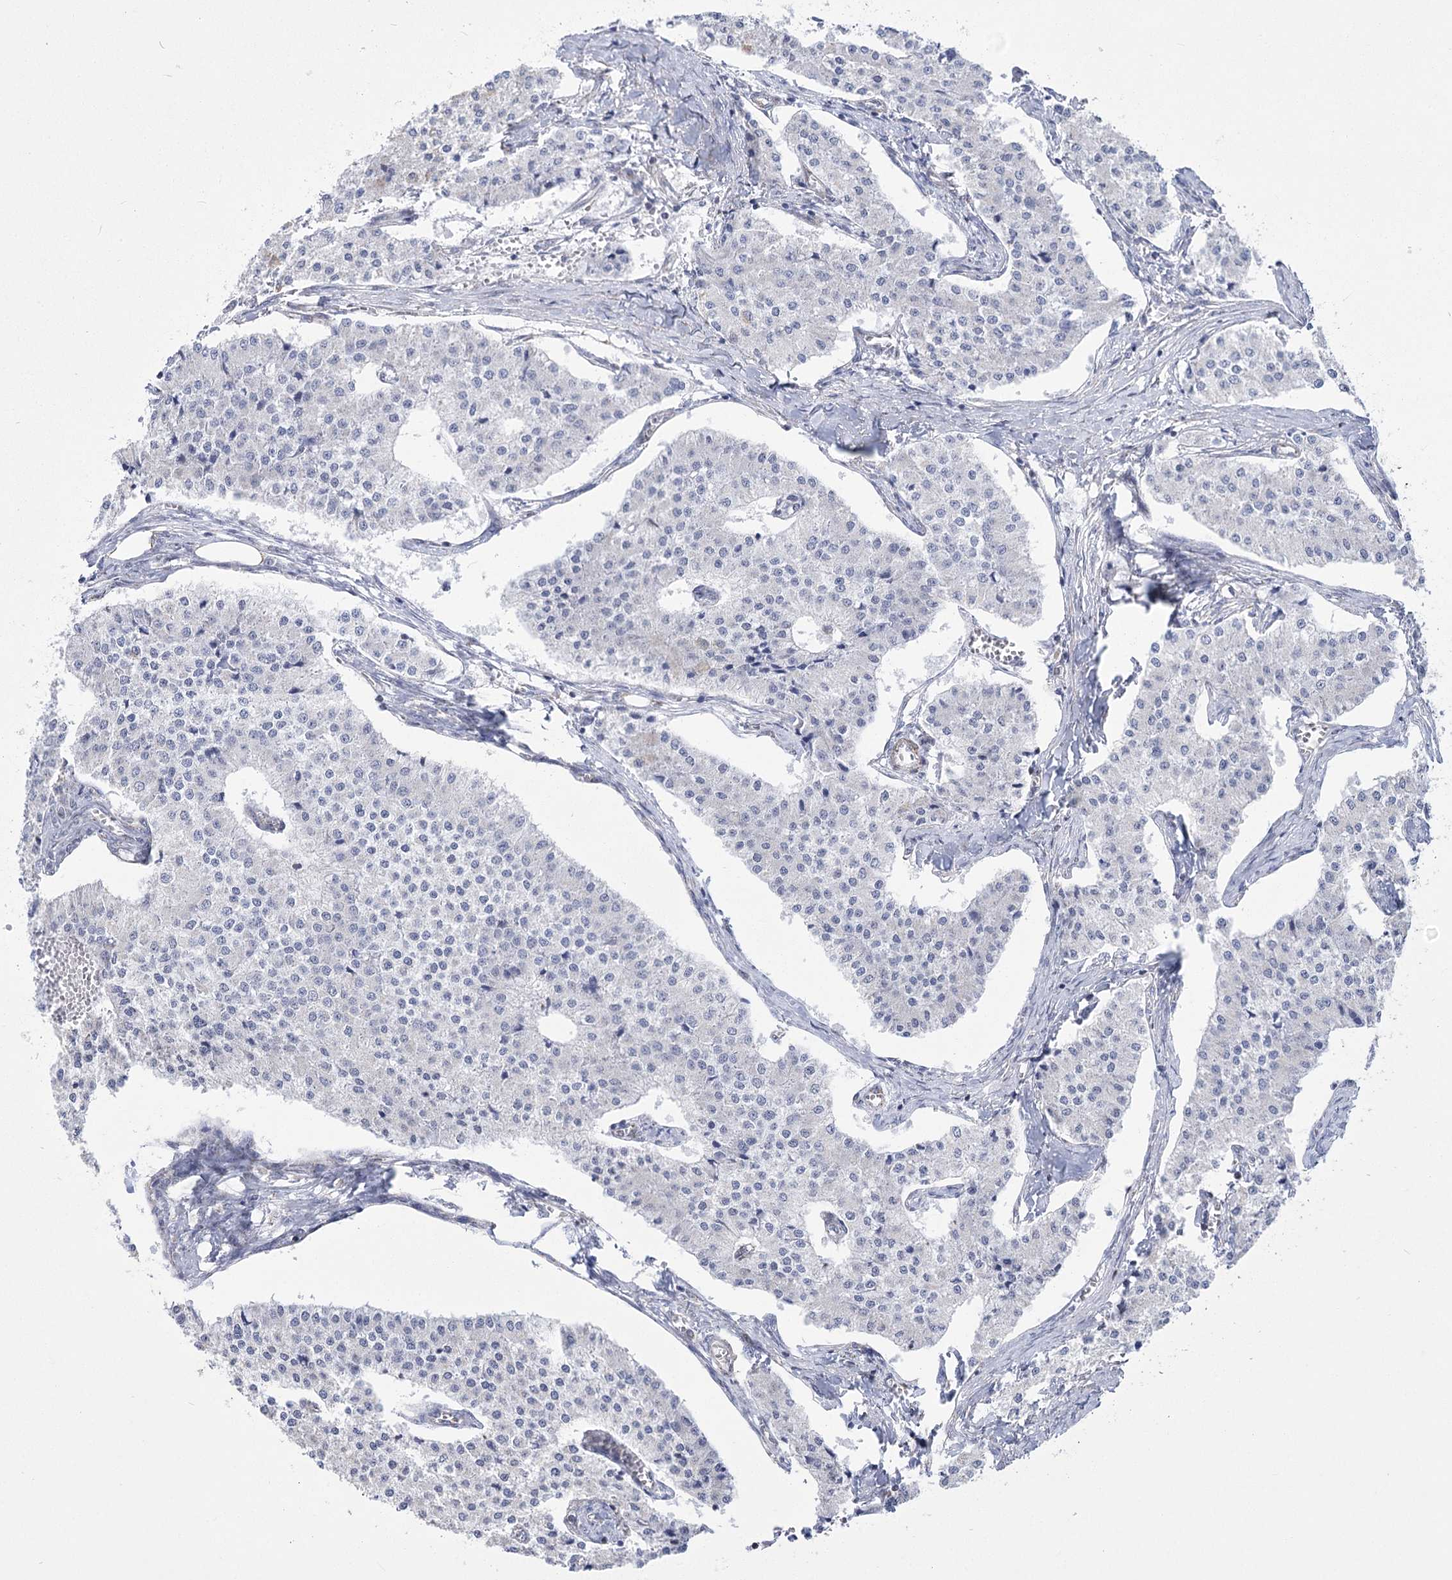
{"staining": {"intensity": "negative", "quantity": "none", "location": "none"}, "tissue": "carcinoid", "cell_type": "Tumor cells", "image_type": "cancer", "snomed": [{"axis": "morphology", "description": "Carcinoid, malignant, NOS"}, {"axis": "topography", "description": "Colon"}], "caption": "The immunohistochemistry histopathology image has no significant staining in tumor cells of malignant carcinoid tissue.", "gene": "PDHB", "patient": {"sex": "female", "age": 52}}